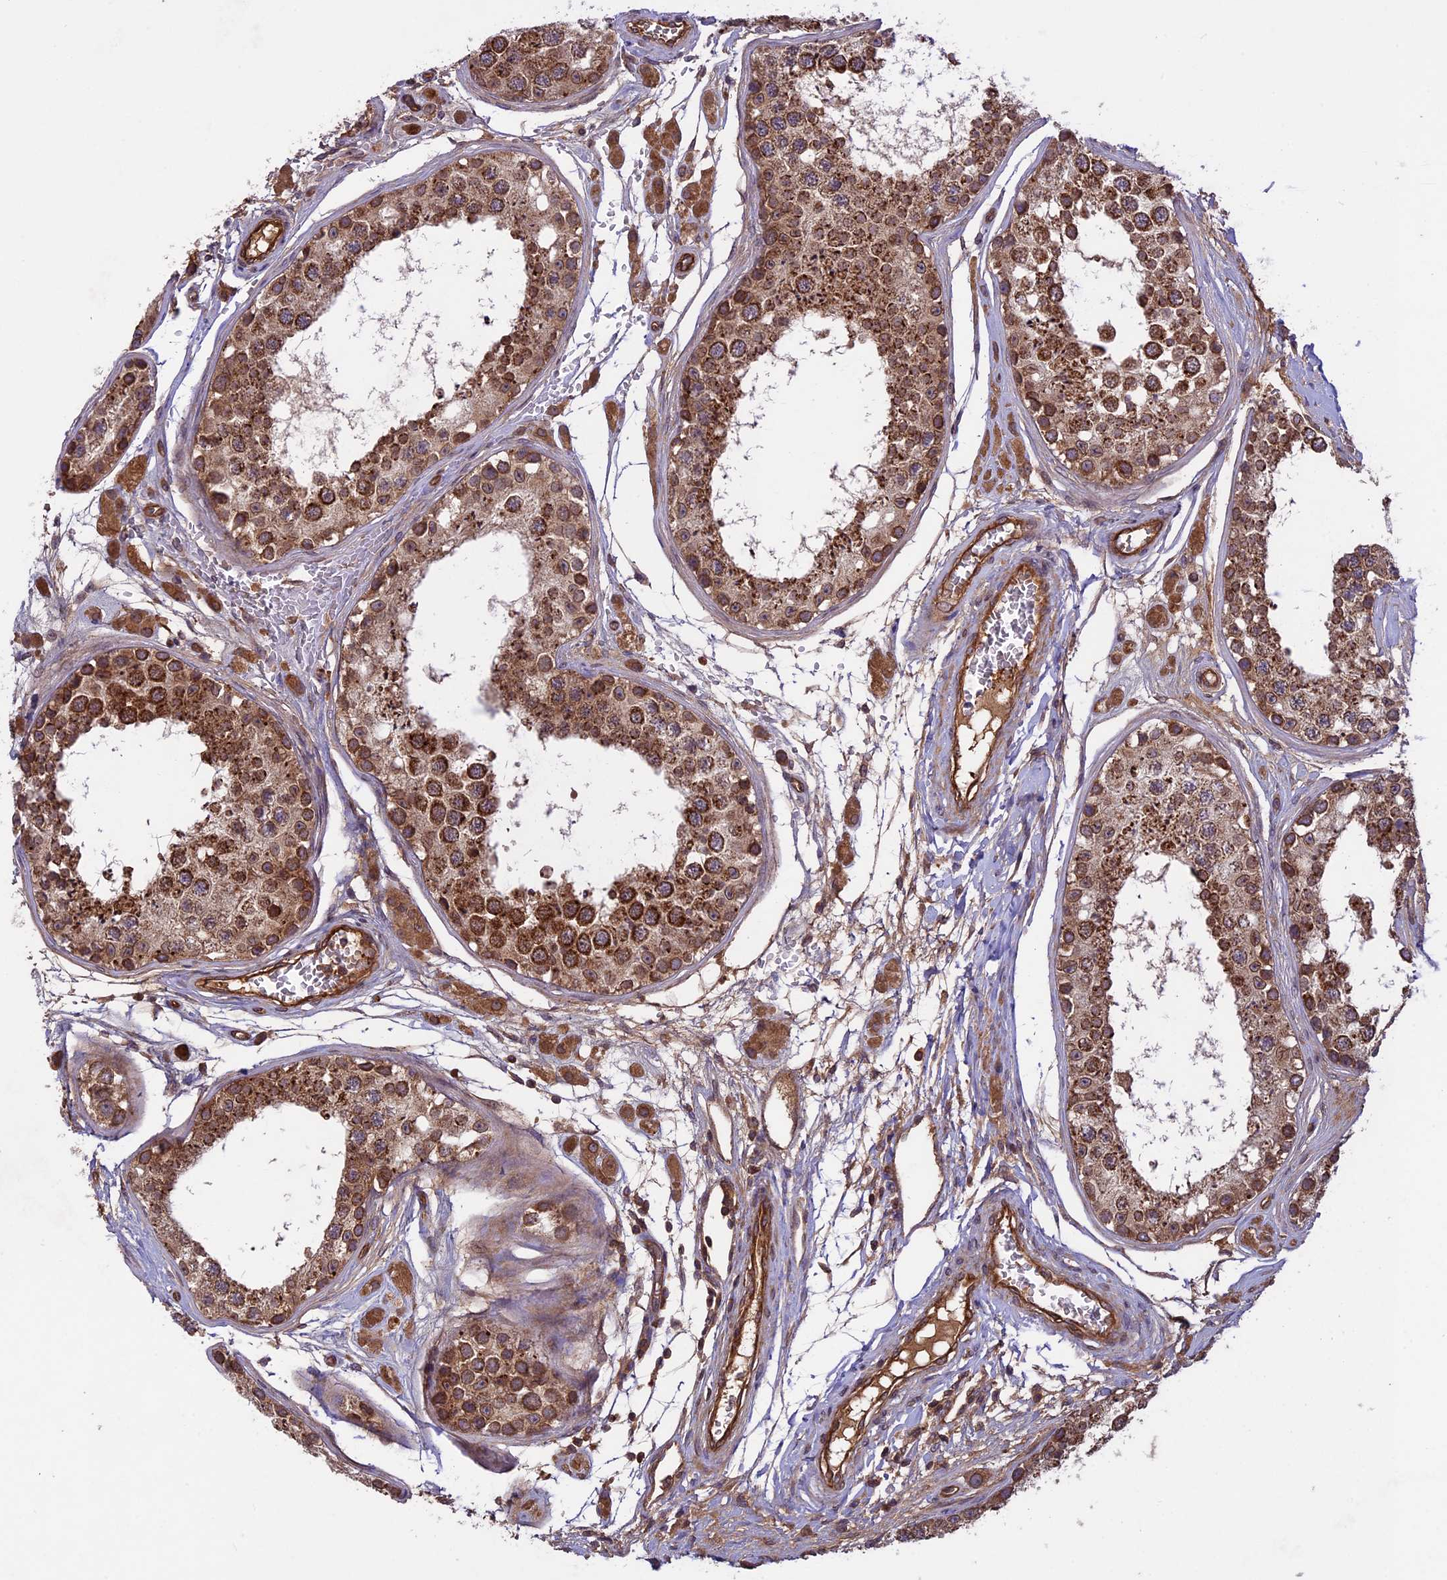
{"staining": {"intensity": "strong", "quantity": ">75%", "location": "cytoplasmic/membranous"}, "tissue": "testis", "cell_type": "Cells in seminiferous ducts", "image_type": "normal", "snomed": [{"axis": "morphology", "description": "Normal tissue, NOS"}, {"axis": "topography", "description": "Testis"}], "caption": "An image of human testis stained for a protein exhibits strong cytoplasmic/membranous brown staining in cells in seminiferous ducts. (brown staining indicates protein expression, while blue staining denotes nuclei).", "gene": "CCDC125", "patient": {"sex": "male", "age": 25}}